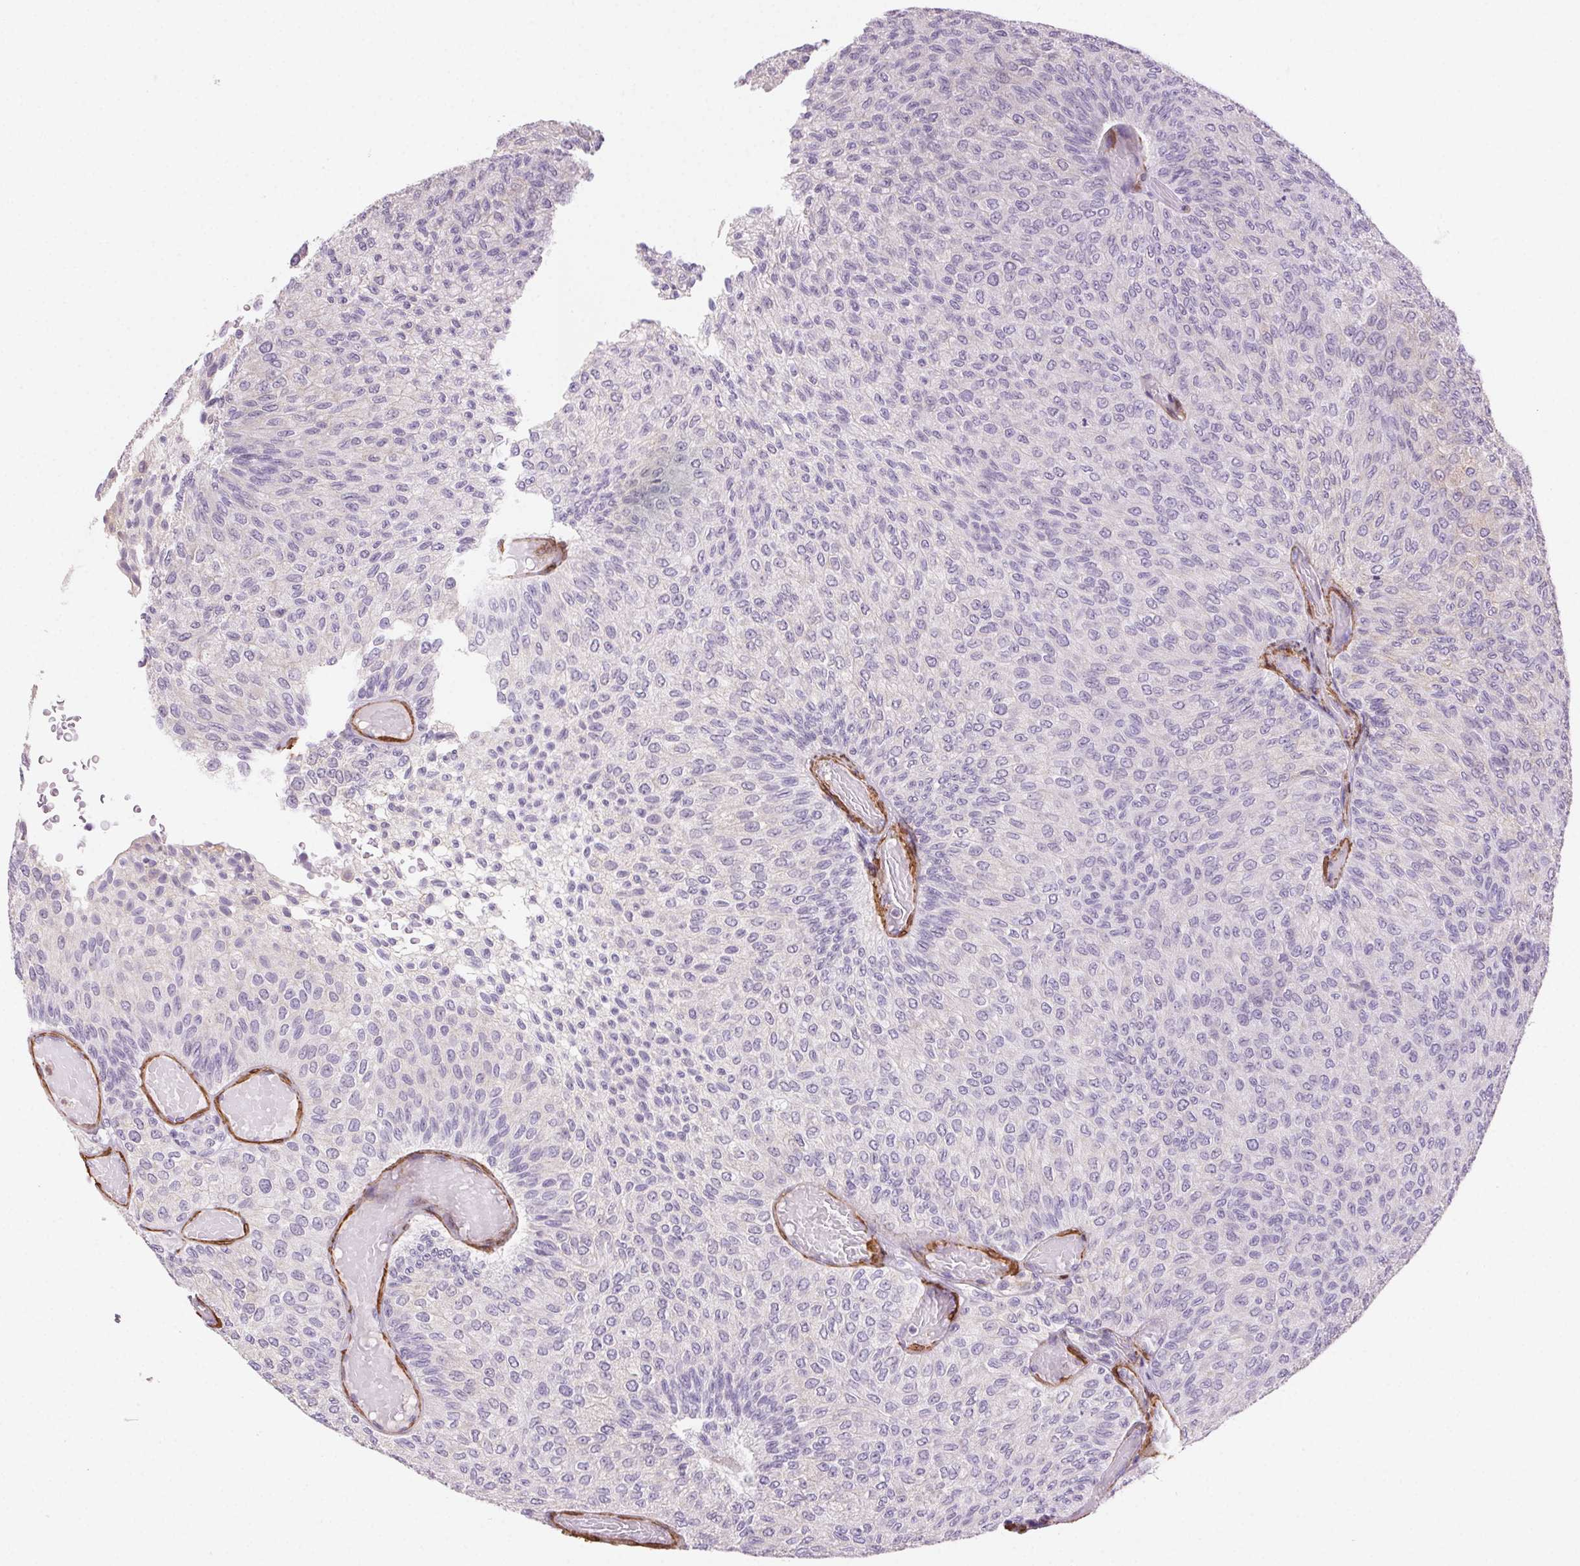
{"staining": {"intensity": "negative", "quantity": "none", "location": "none"}, "tissue": "urothelial cancer", "cell_type": "Tumor cells", "image_type": "cancer", "snomed": [{"axis": "morphology", "description": "Urothelial carcinoma, Low grade"}, {"axis": "topography", "description": "Urinary bladder"}], "caption": "High magnification brightfield microscopy of urothelial cancer stained with DAB (brown) and counterstained with hematoxylin (blue): tumor cells show no significant positivity. (Immunohistochemistry, brightfield microscopy, high magnification).", "gene": "GPX8", "patient": {"sex": "male", "age": 78}}